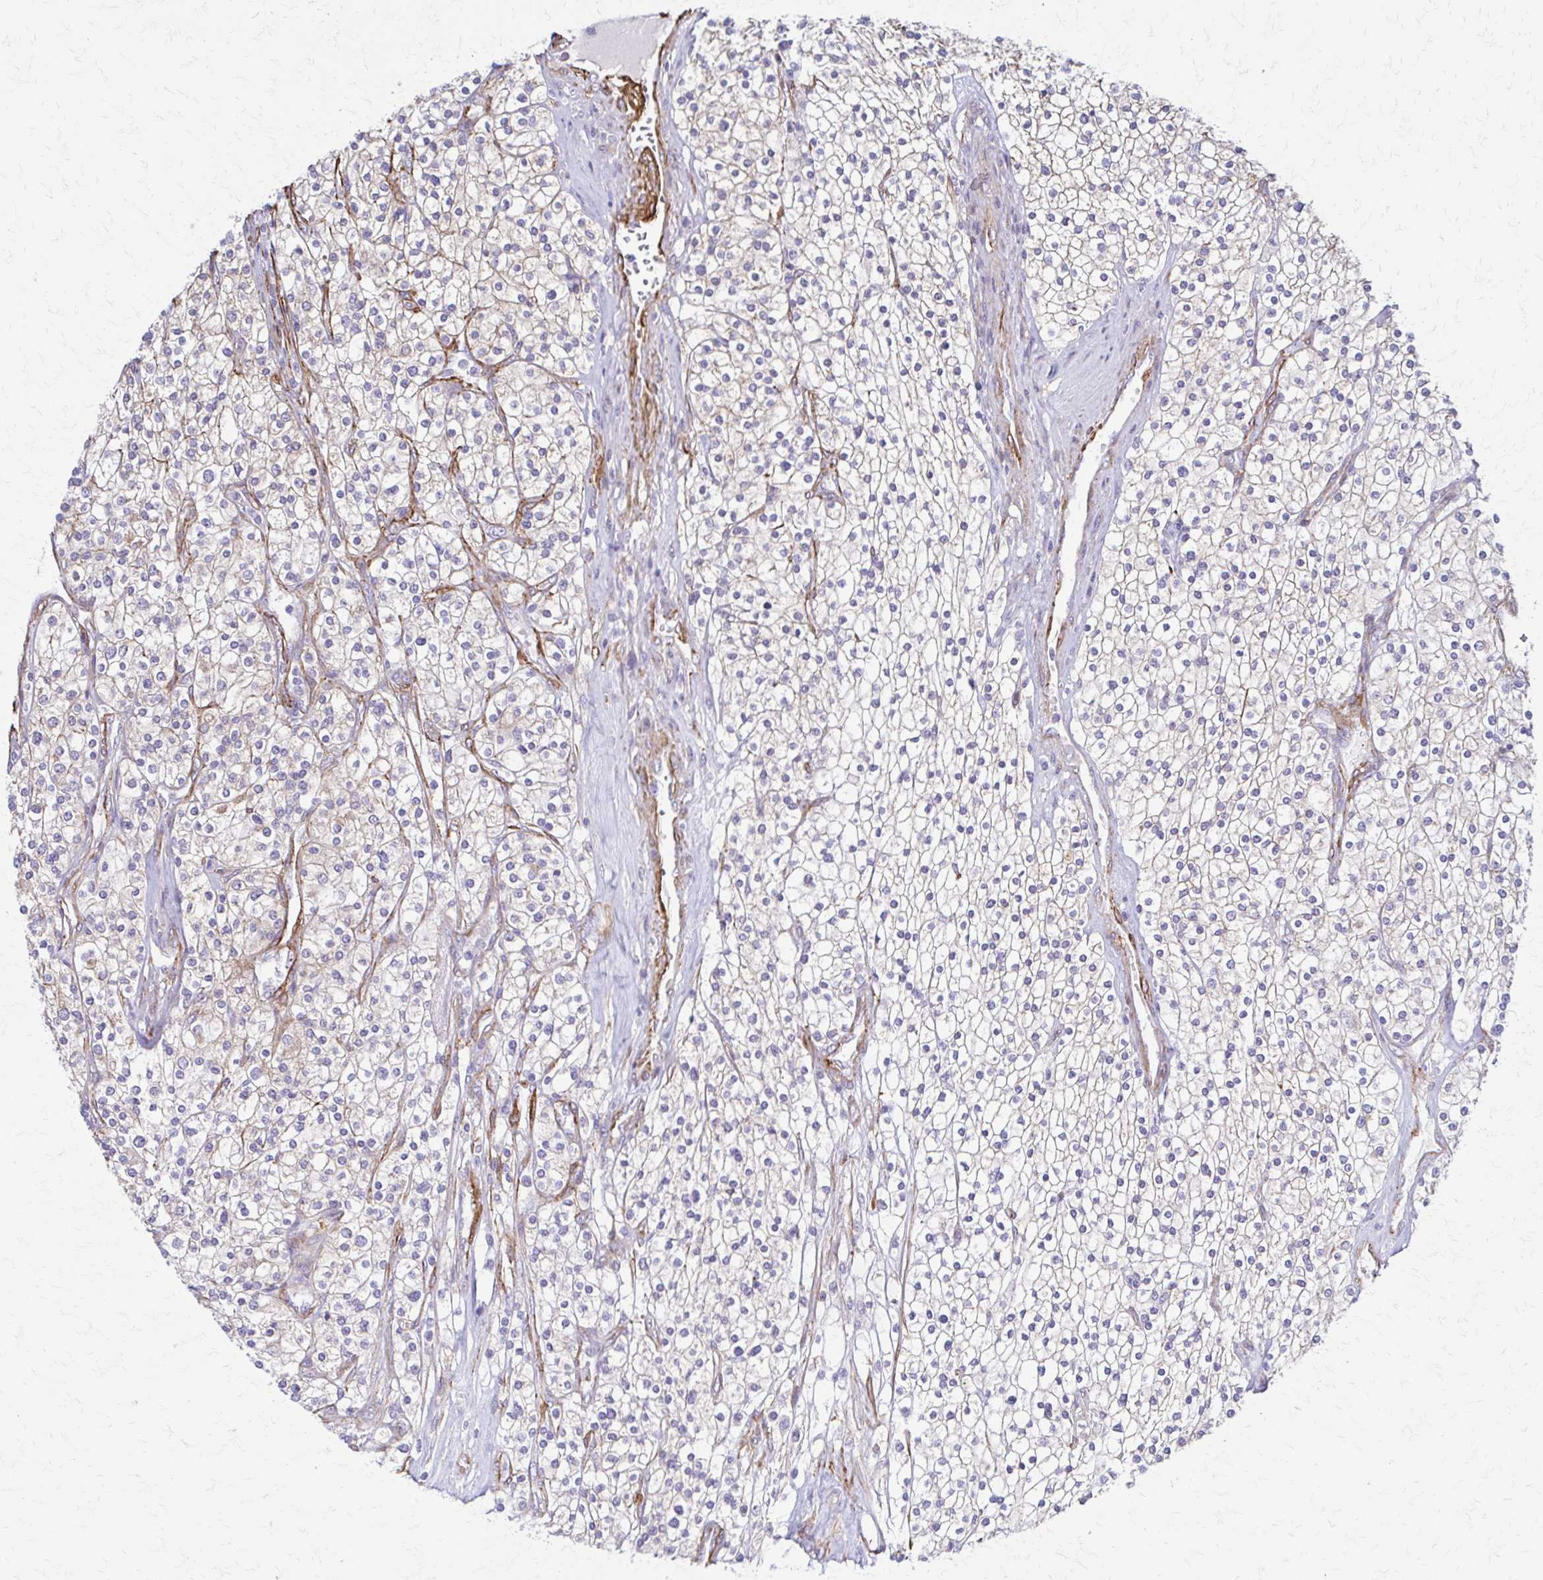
{"staining": {"intensity": "negative", "quantity": "none", "location": "none"}, "tissue": "renal cancer", "cell_type": "Tumor cells", "image_type": "cancer", "snomed": [{"axis": "morphology", "description": "Adenocarcinoma, NOS"}, {"axis": "topography", "description": "Kidney"}], "caption": "IHC of human adenocarcinoma (renal) exhibits no positivity in tumor cells.", "gene": "TIMMDC1", "patient": {"sex": "male", "age": 80}}